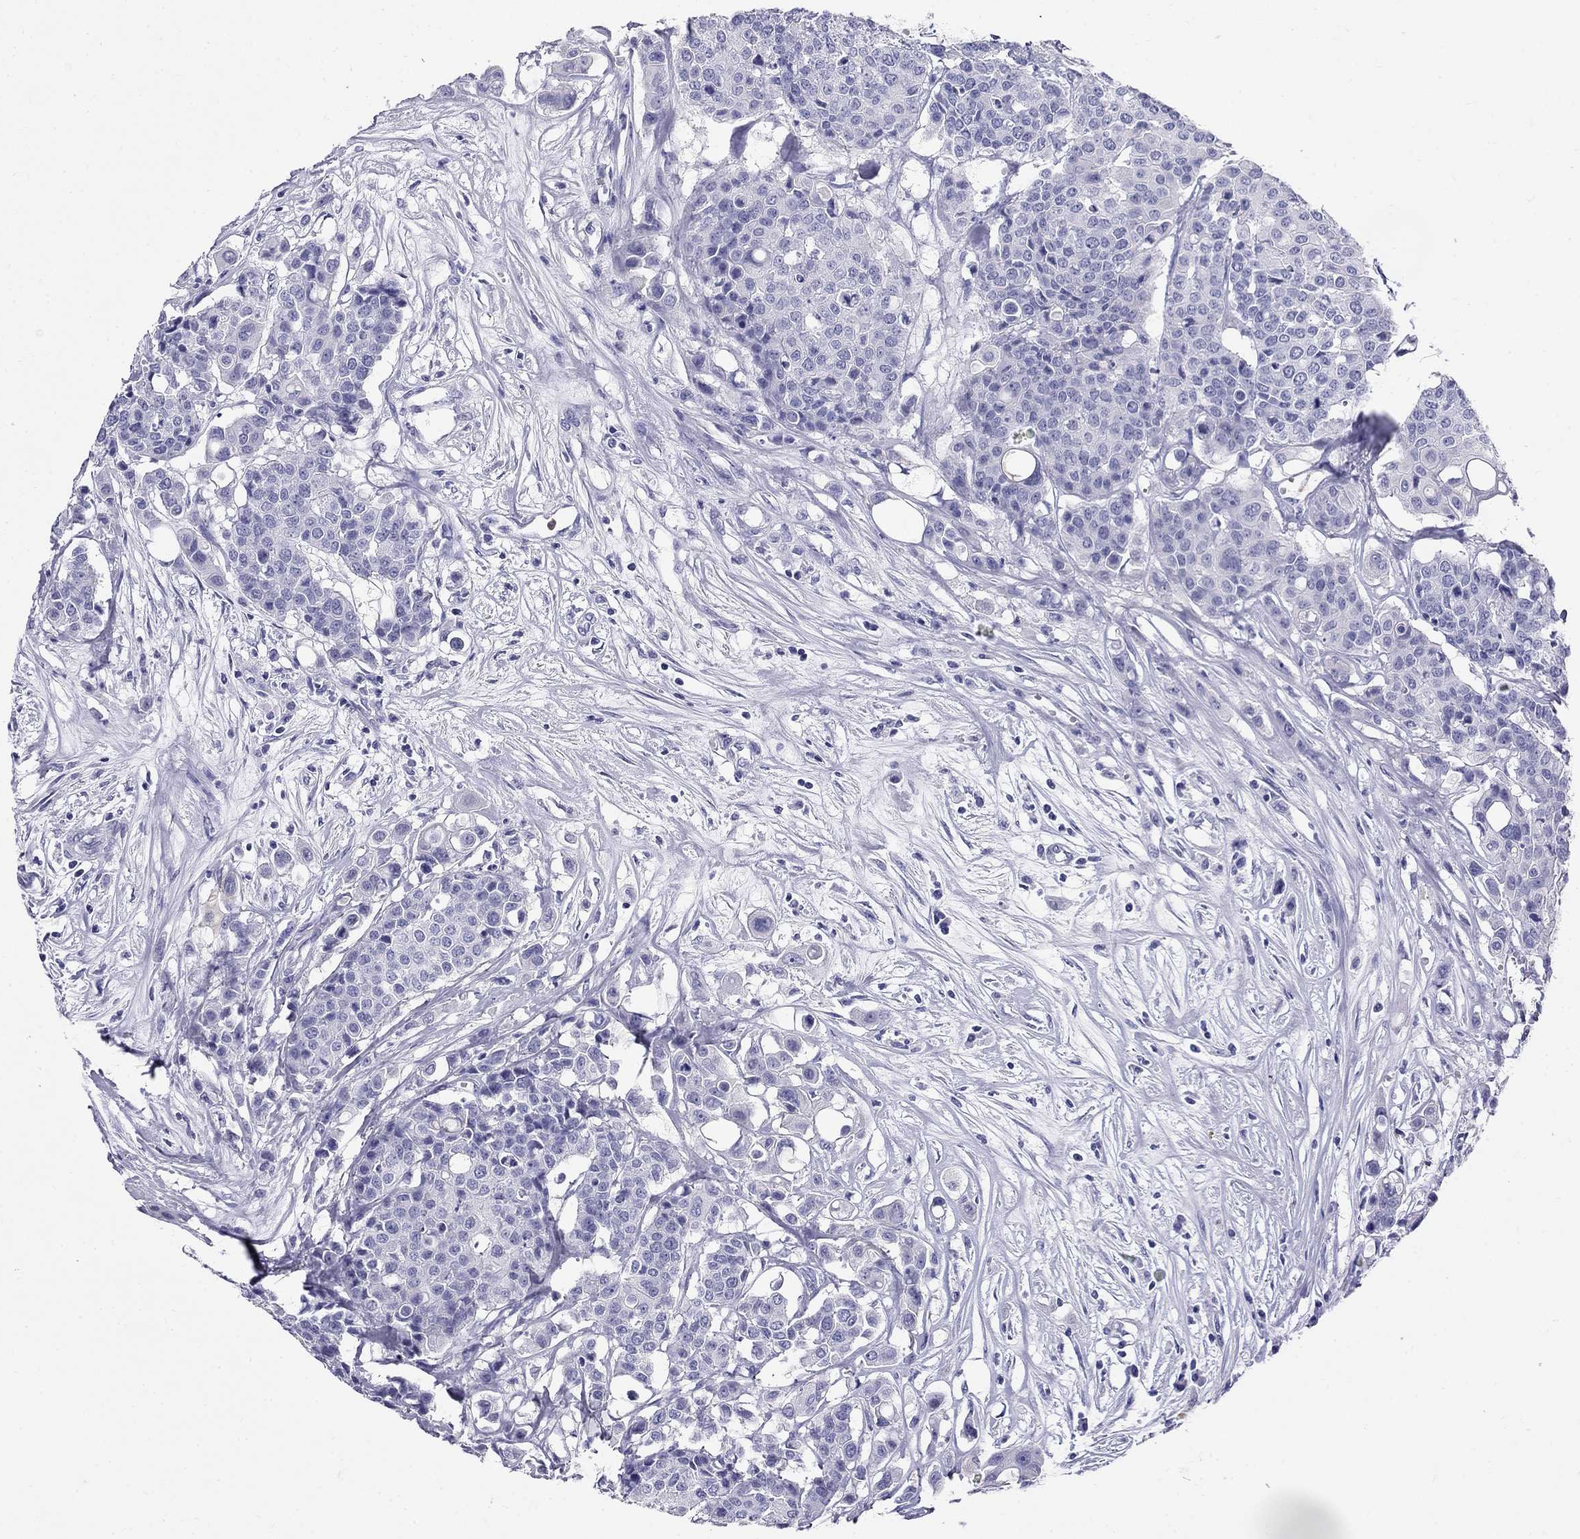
{"staining": {"intensity": "negative", "quantity": "none", "location": "none"}, "tissue": "carcinoid", "cell_type": "Tumor cells", "image_type": "cancer", "snomed": [{"axis": "morphology", "description": "Carcinoid, malignant, NOS"}, {"axis": "topography", "description": "Colon"}], "caption": "A histopathology image of human carcinoid is negative for staining in tumor cells.", "gene": "PPP1R36", "patient": {"sex": "male", "age": 81}}